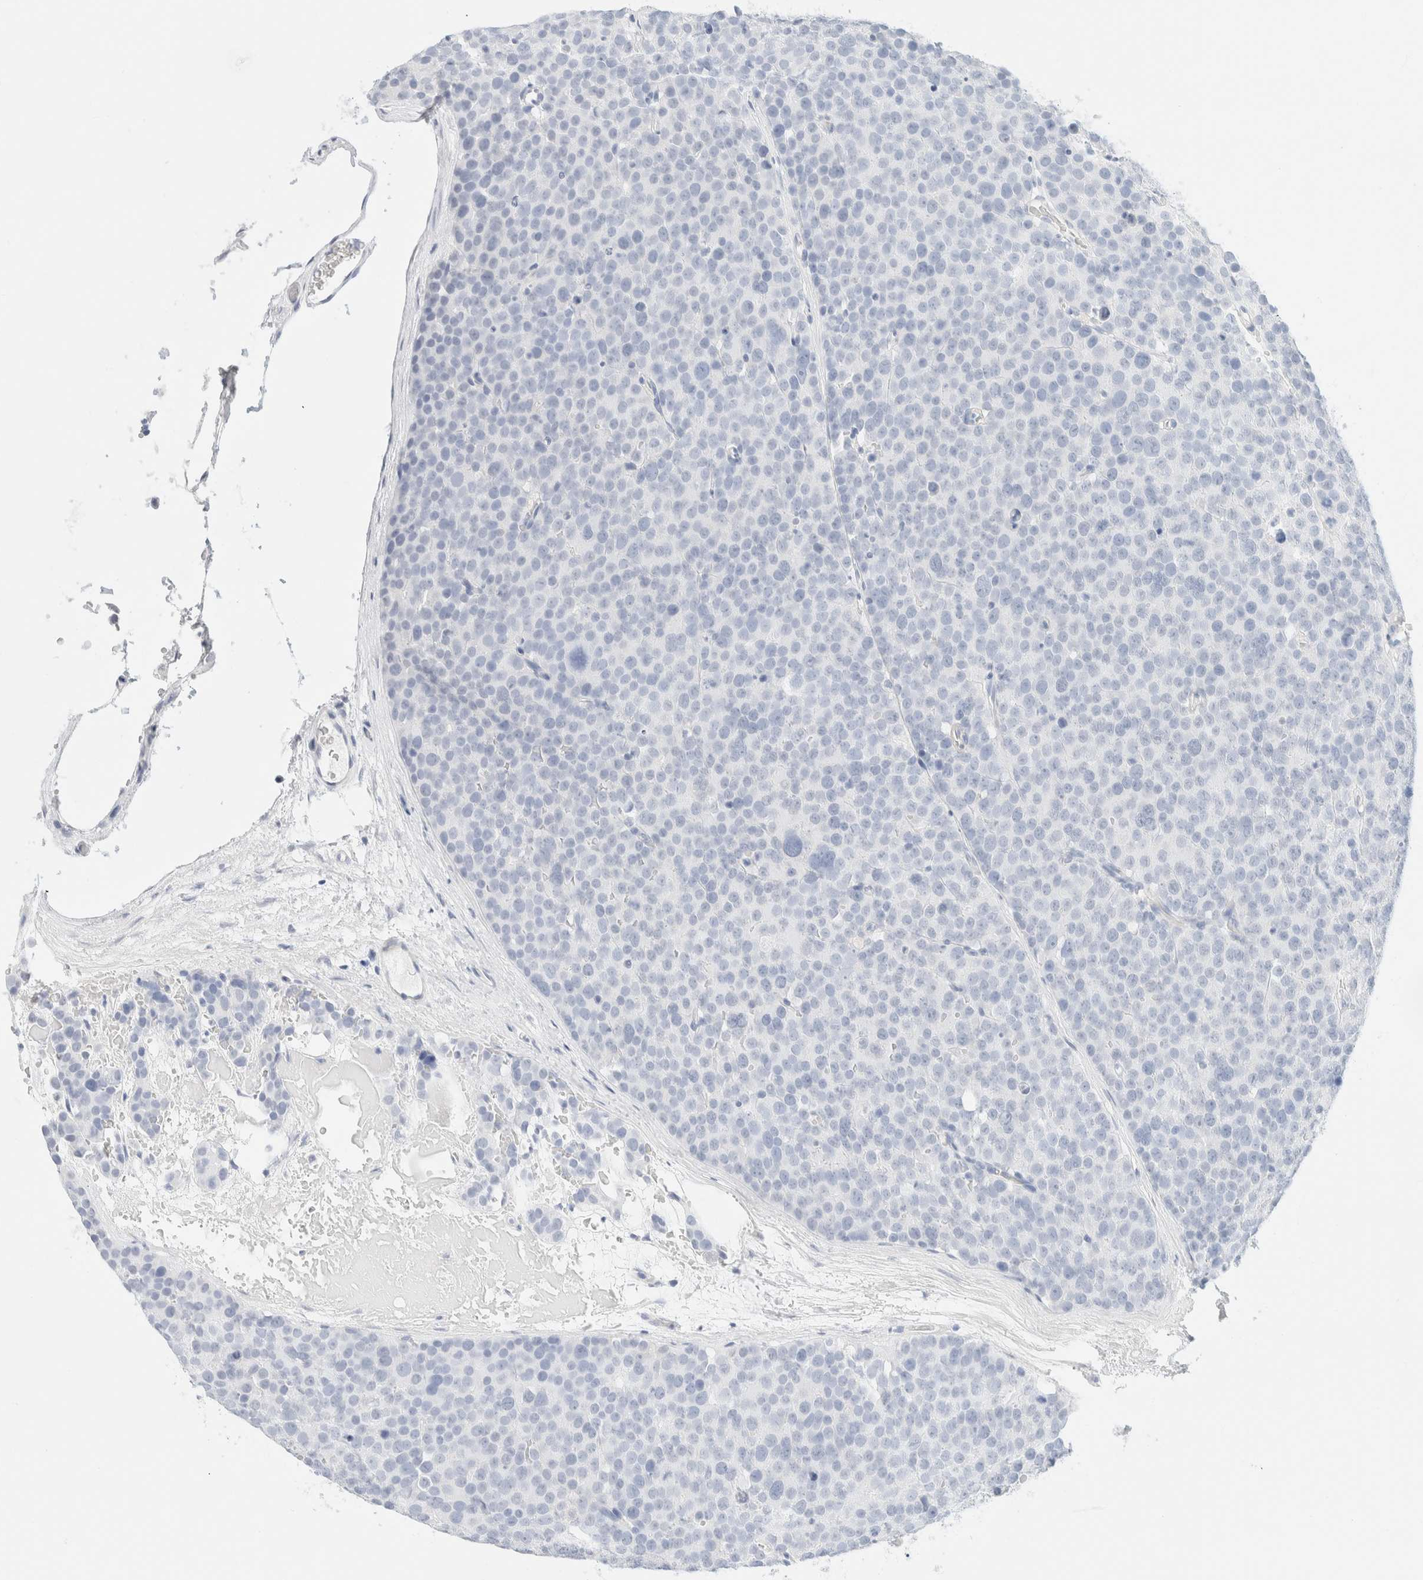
{"staining": {"intensity": "negative", "quantity": "none", "location": "none"}, "tissue": "testis cancer", "cell_type": "Tumor cells", "image_type": "cancer", "snomed": [{"axis": "morphology", "description": "Seminoma, NOS"}, {"axis": "topography", "description": "Testis"}], "caption": "DAB immunohistochemical staining of seminoma (testis) demonstrates no significant positivity in tumor cells.", "gene": "DPYS", "patient": {"sex": "male", "age": 71}}